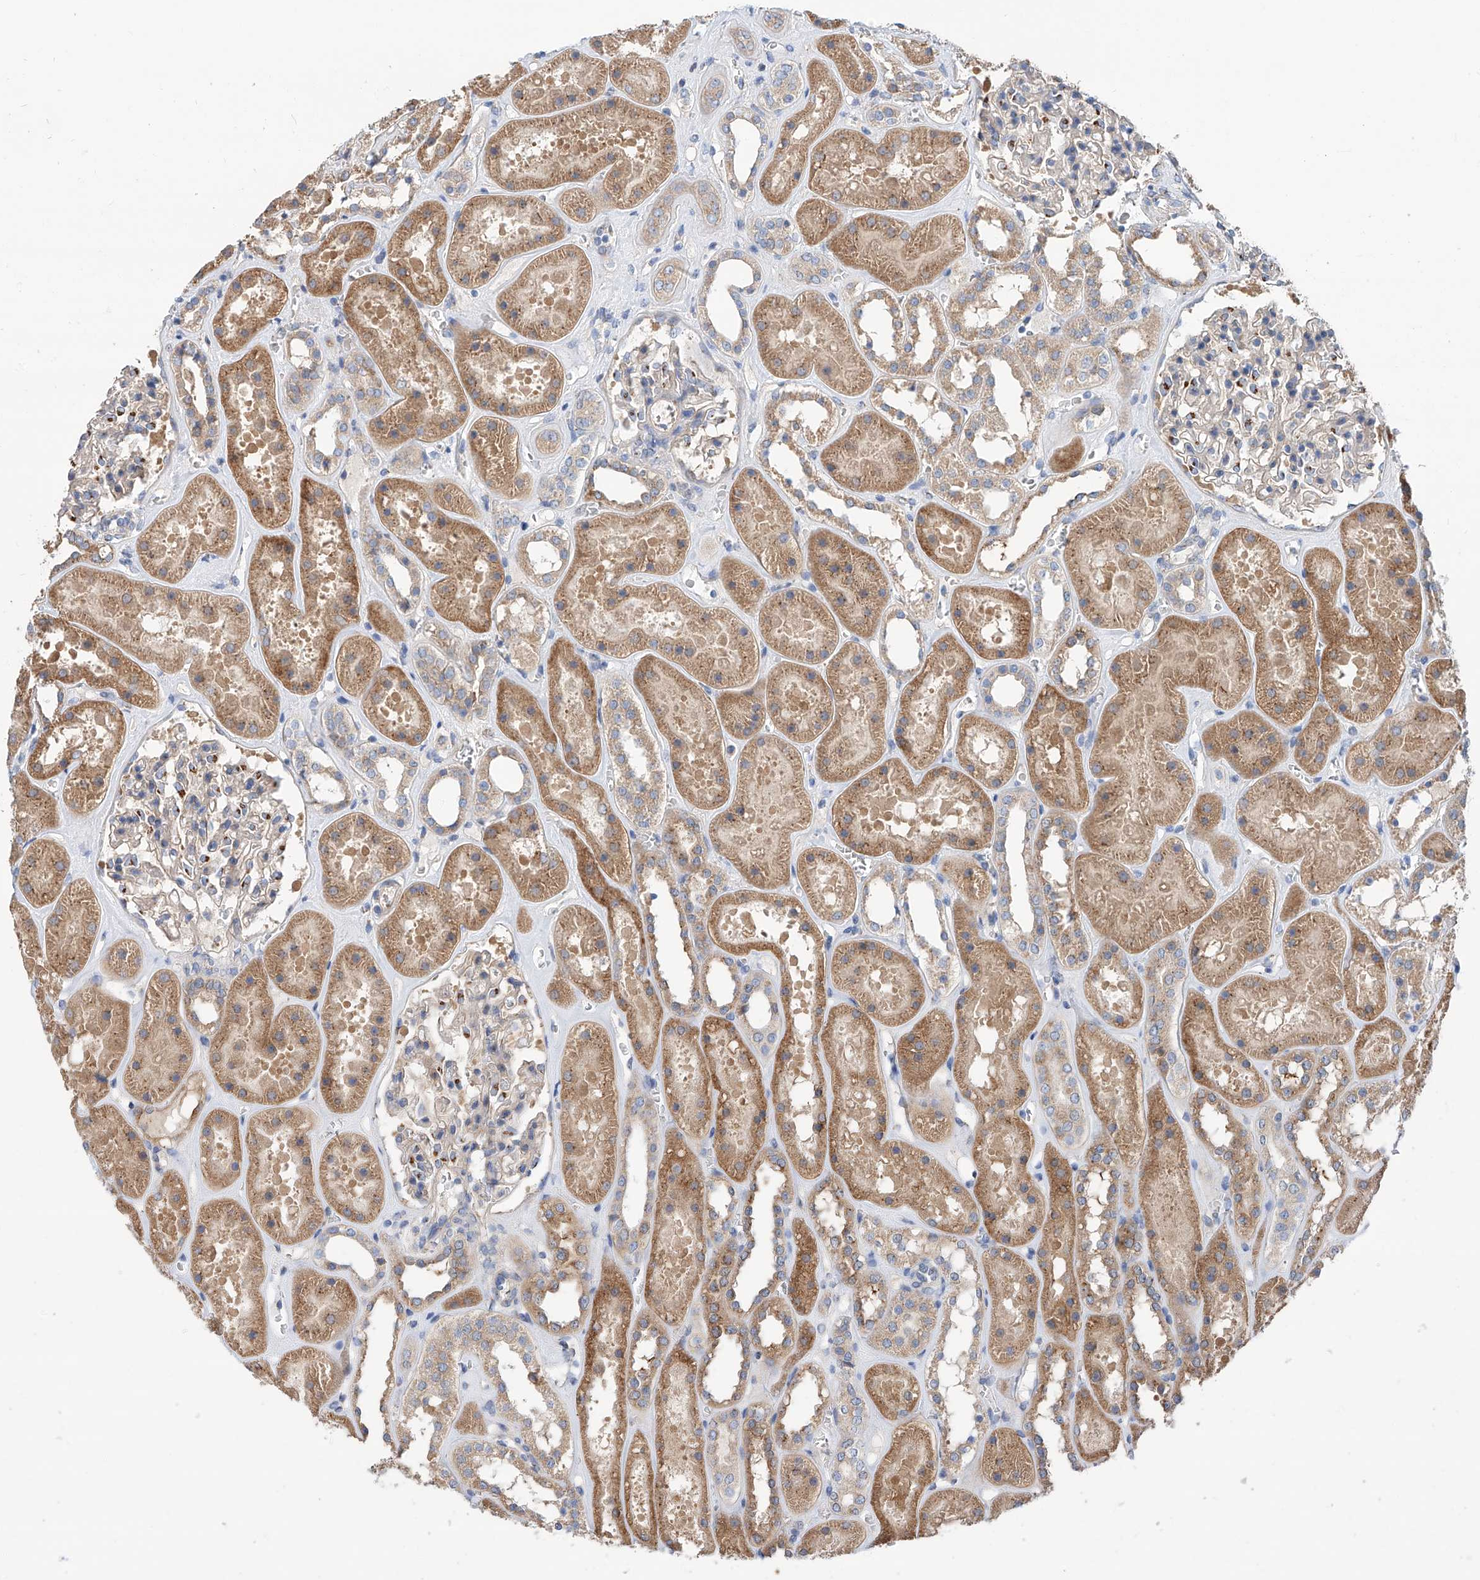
{"staining": {"intensity": "moderate", "quantity": "25%-75%", "location": "cytoplasmic/membranous"}, "tissue": "kidney", "cell_type": "Cells in glomeruli", "image_type": "normal", "snomed": [{"axis": "morphology", "description": "Normal tissue, NOS"}, {"axis": "topography", "description": "Kidney"}], "caption": "Immunohistochemistry (IHC) of normal kidney reveals medium levels of moderate cytoplasmic/membranous expression in about 25%-75% of cells in glomeruli.", "gene": "SLC22A7", "patient": {"sex": "female", "age": 41}}